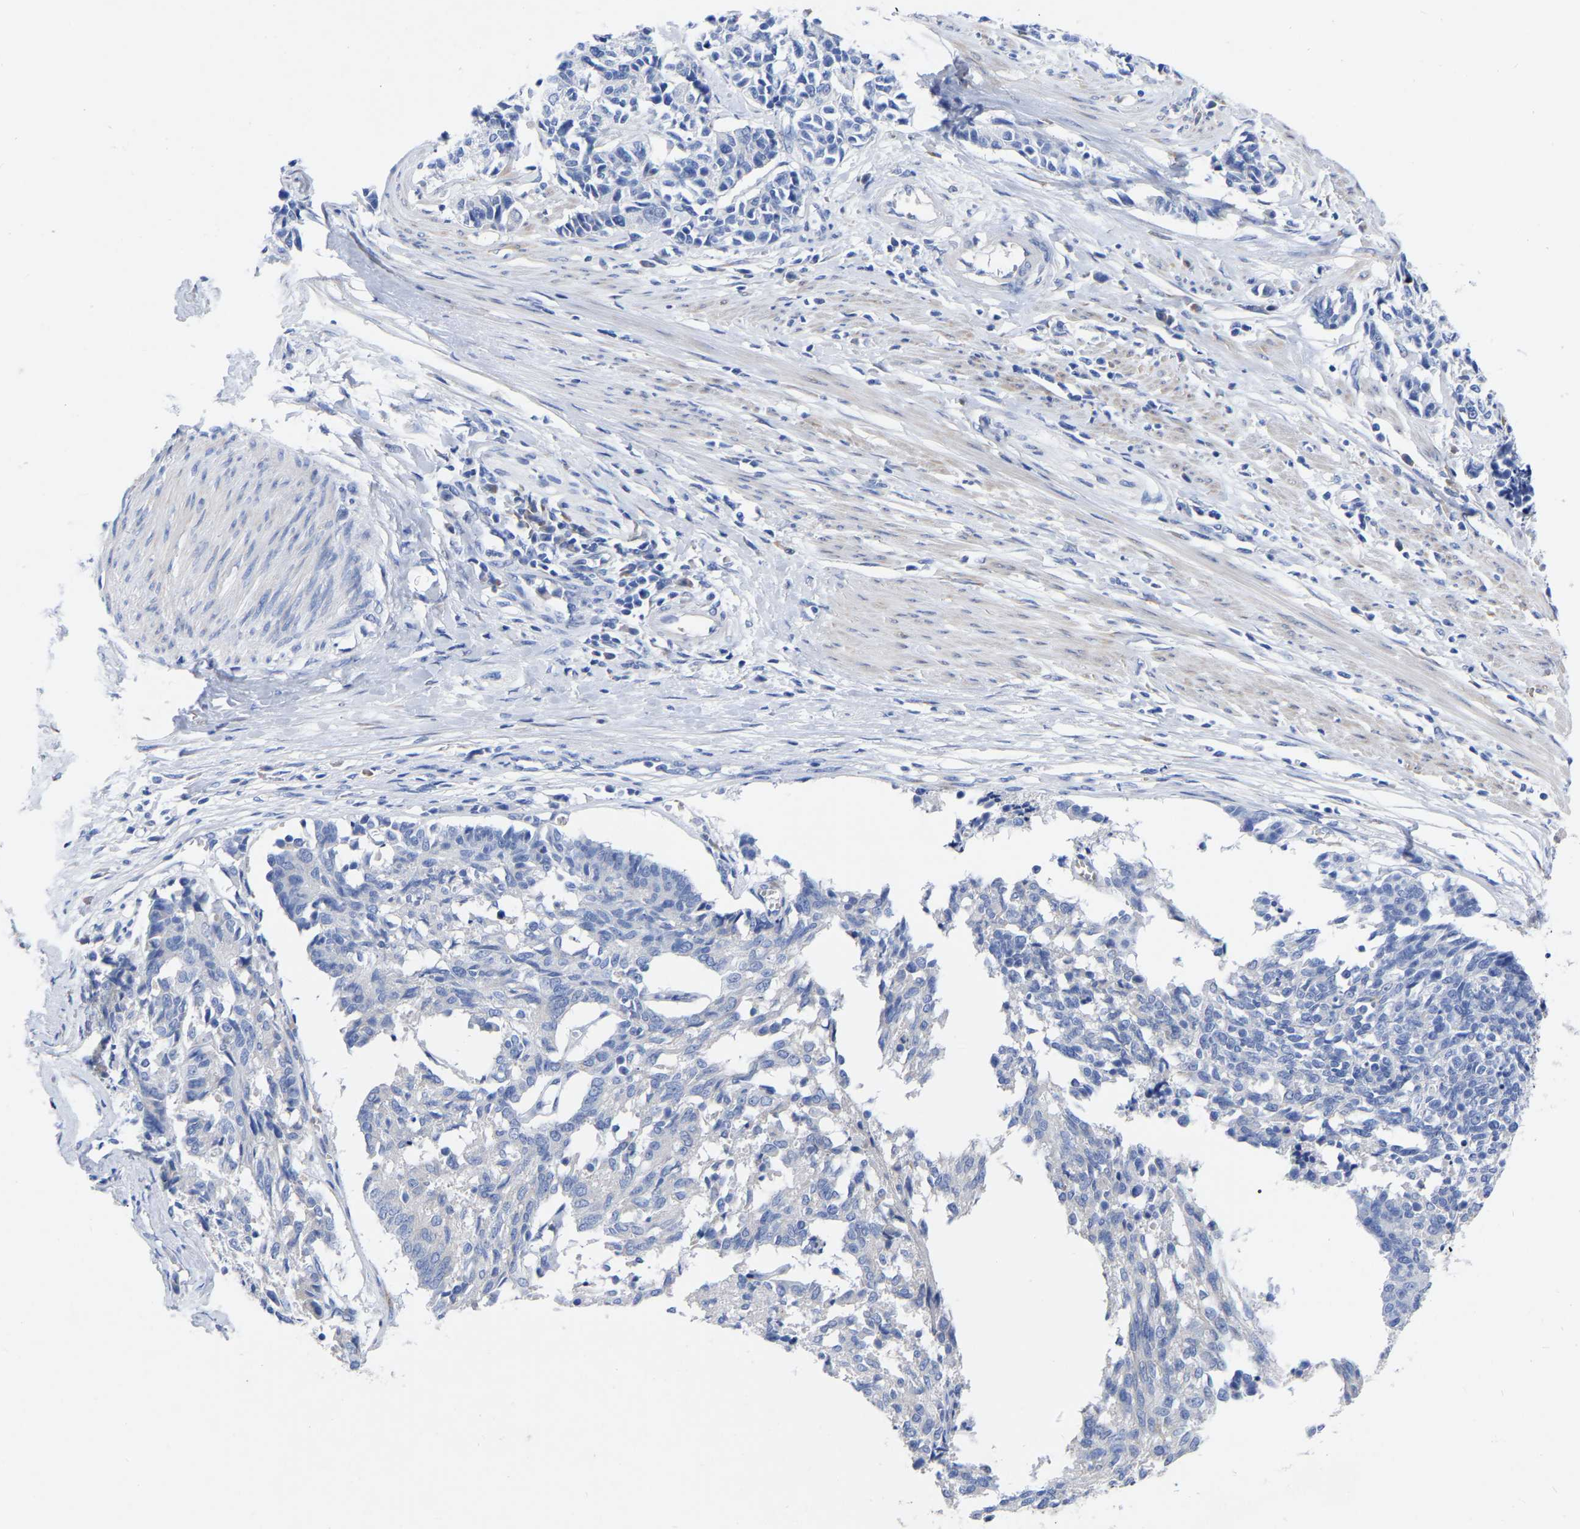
{"staining": {"intensity": "negative", "quantity": "none", "location": "none"}, "tissue": "cervical cancer", "cell_type": "Tumor cells", "image_type": "cancer", "snomed": [{"axis": "morphology", "description": "Squamous cell carcinoma, NOS"}, {"axis": "topography", "description": "Cervix"}], "caption": "Human squamous cell carcinoma (cervical) stained for a protein using immunohistochemistry reveals no staining in tumor cells.", "gene": "GDF3", "patient": {"sex": "female", "age": 35}}